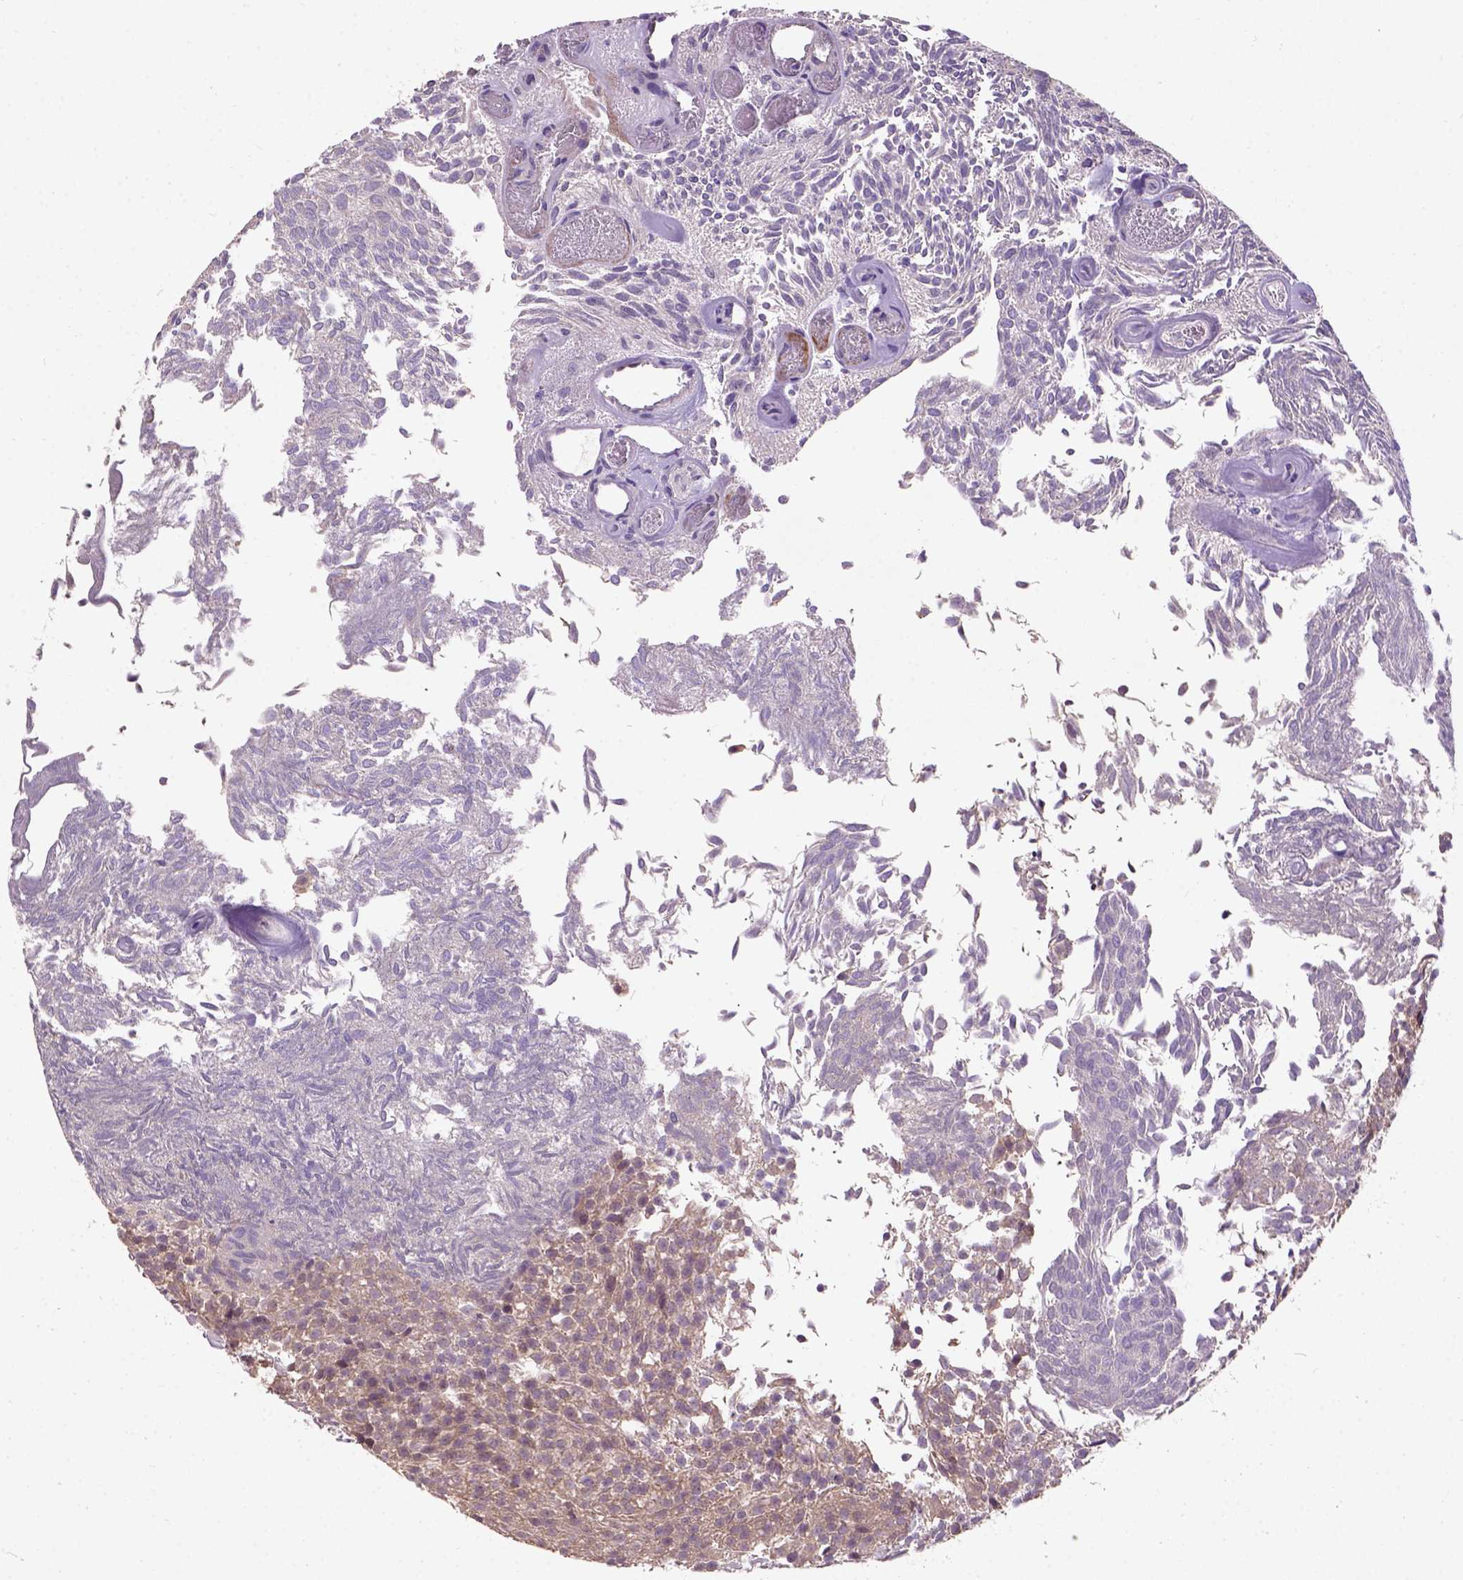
{"staining": {"intensity": "weak", "quantity": ">75%", "location": "cytoplasmic/membranous"}, "tissue": "urothelial cancer", "cell_type": "Tumor cells", "image_type": "cancer", "snomed": [{"axis": "morphology", "description": "Urothelial carcinoma, Low grade"}, {"axis": "topography", "description": "Urinary bladder"}], "caption": "DAB immunohistochemical staining of urothelial carcinoma (low-grade) displays weak cytoplasmic/membranous protein positivity in about >75% of tumor cells.", "gene": "KBTBD8", "patient": {"sex": "male", "age": 77}}